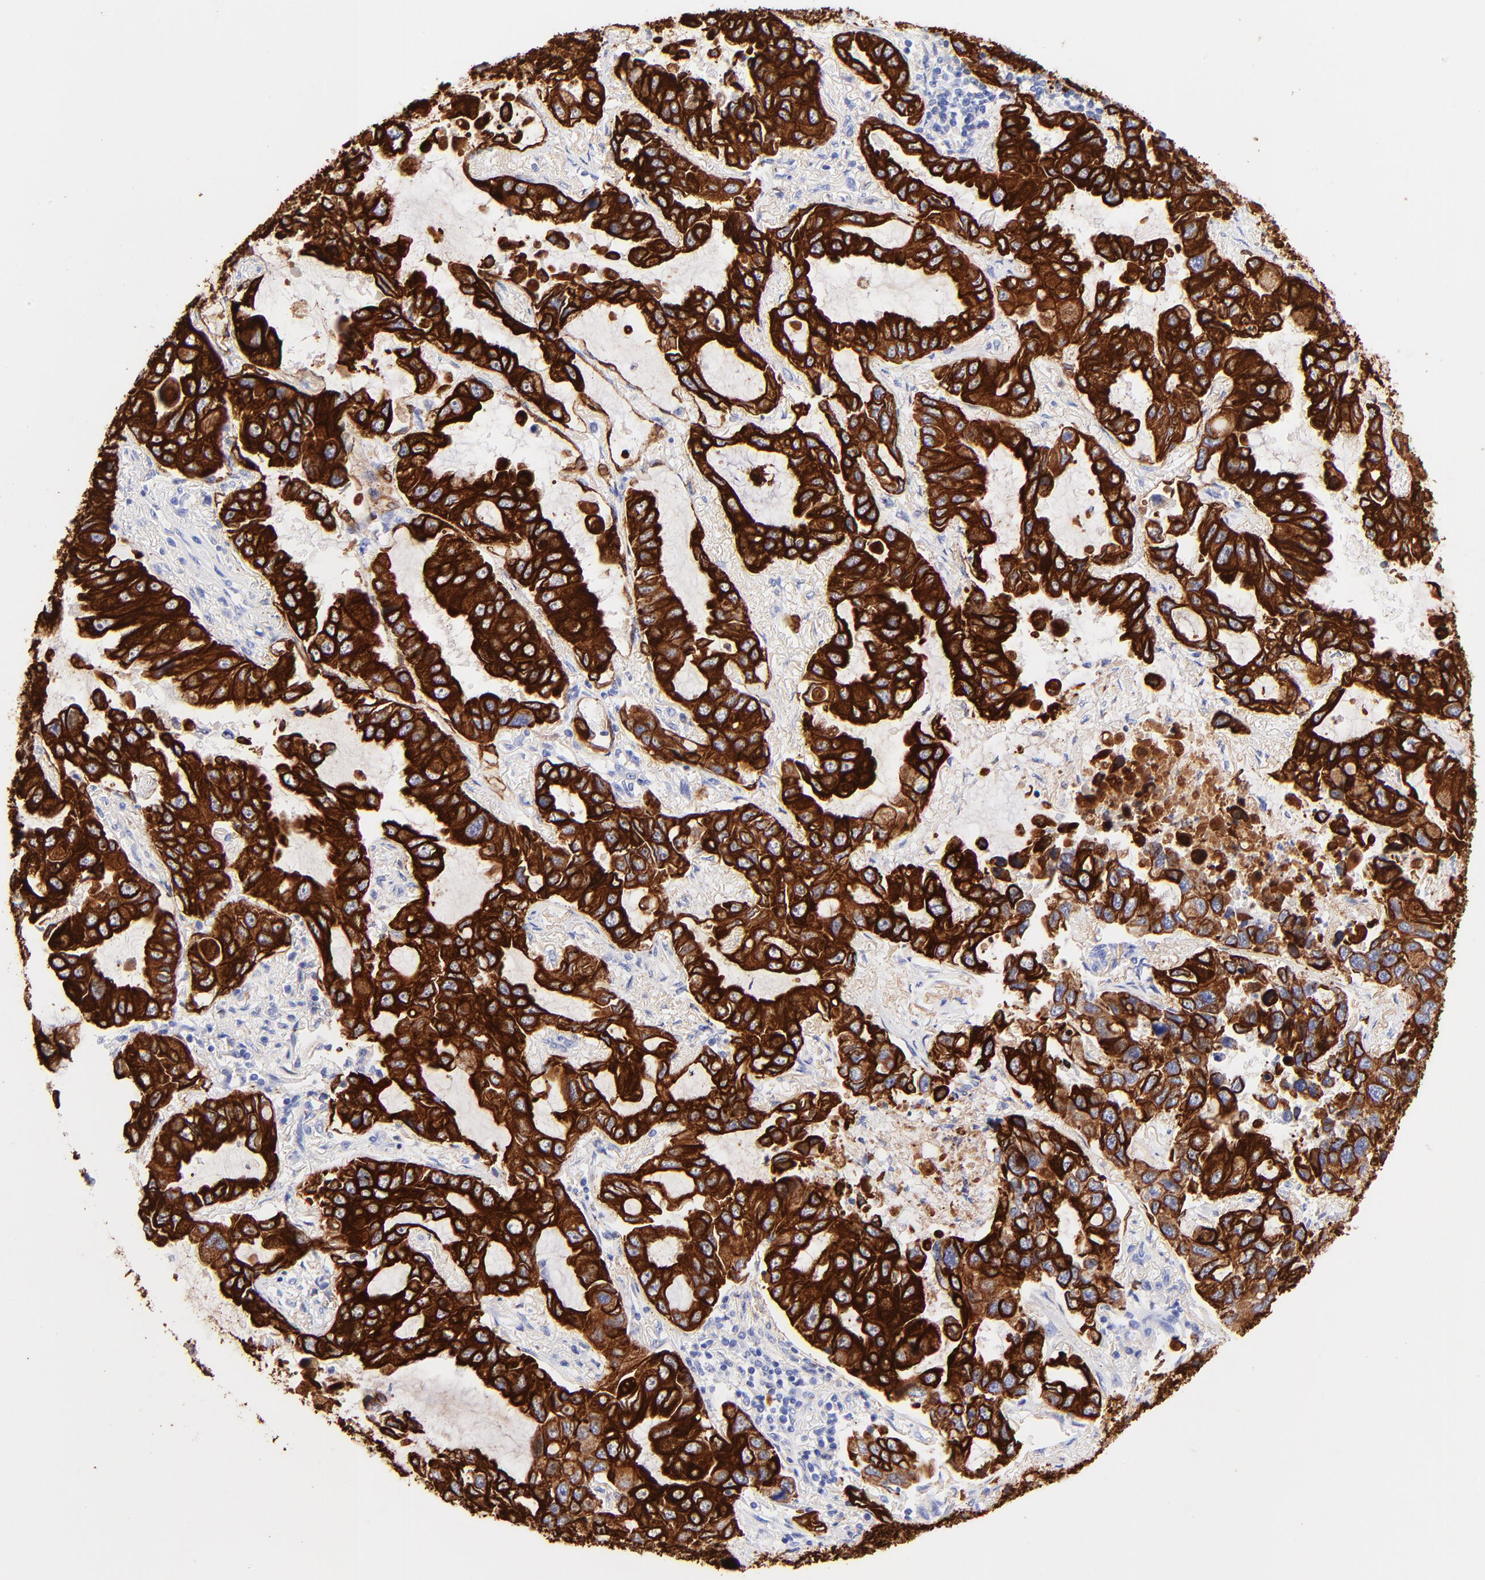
{"staining": {"intensity": "strong", "quantity": ">75%", "location": "cytoplasmic/membranous"}, "tissue": "lung cancer", "cell_type": "Tumor cells", "image_type": "cancer", "snomed": [{"axis": "morphology", "description": "Adenocarcinoma, NOS"}, {"axis": "topography", "description": "Lung"}], "caption": "Lung cancer stained for a protein (brown) exhibits strong cytoplasmic/membranous positive positivity in about >75% of tumor cells.", "gene": "KRT19", "patient": {"sex": "male", "age": 64}}